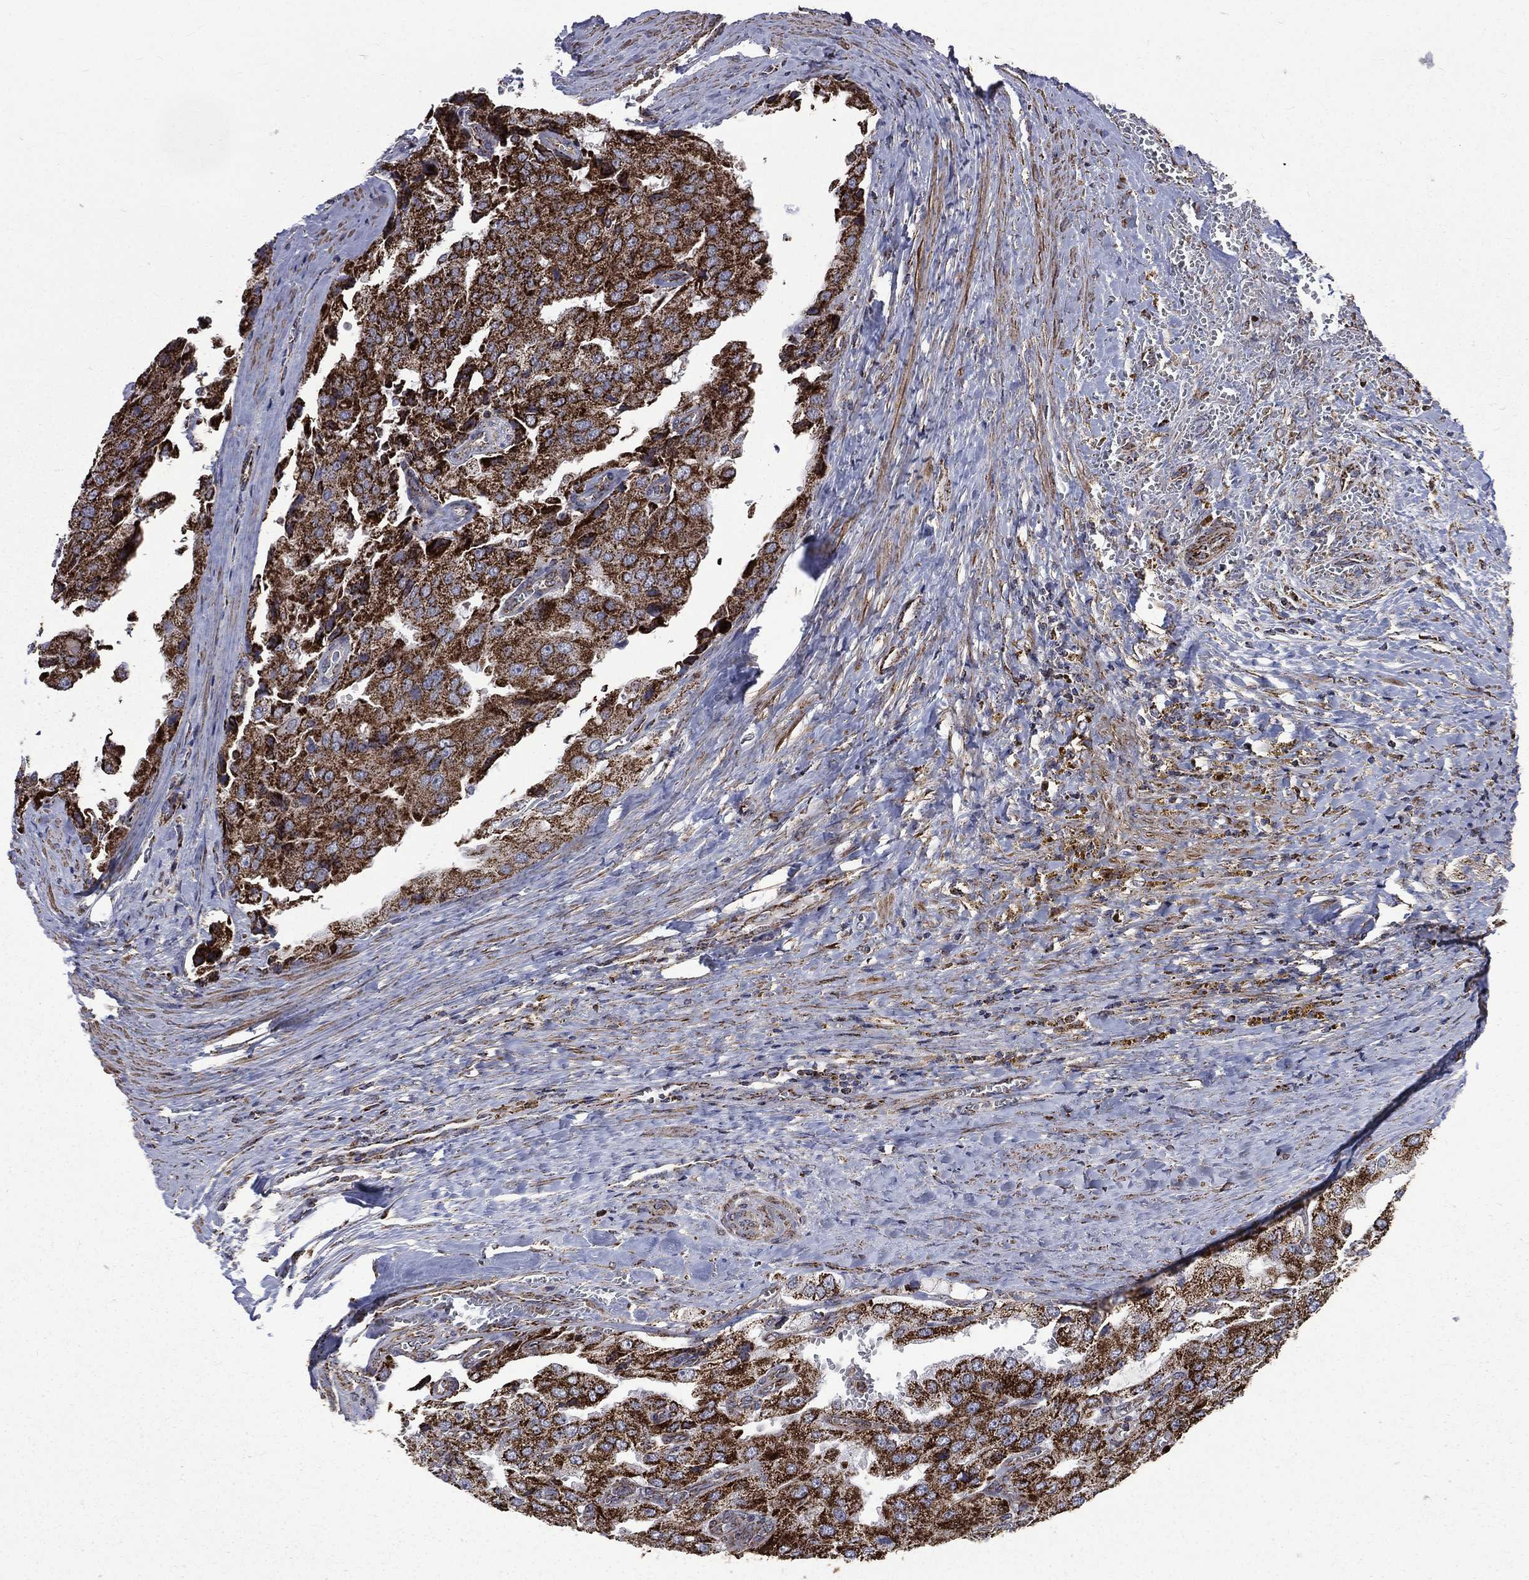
{"staining": {"intensity": "strong", "quantity": ">75%", "location": "cytoplasmic/membranous"}, "tissue": "prostate cancer", "cell_type": "Tumor cells", "image_type": "cancer", "snomed": [{"axis": "morphology", "description": "Adenocarcinoma, NOS"}, {"axis": "topography", "description": "Prostate and seminal vesicle, NOS"}, {"axis": "topography", "description": "Prostate"}], "caption": "Prostate cancer (adenocarcinoma) stained for a protein (brown) displays strong cytoplasmic/membranous positive staining in approximately >75% of tumor cells.", "gene": "GOT2", "patient": {"sex": "male", "age": 67}}